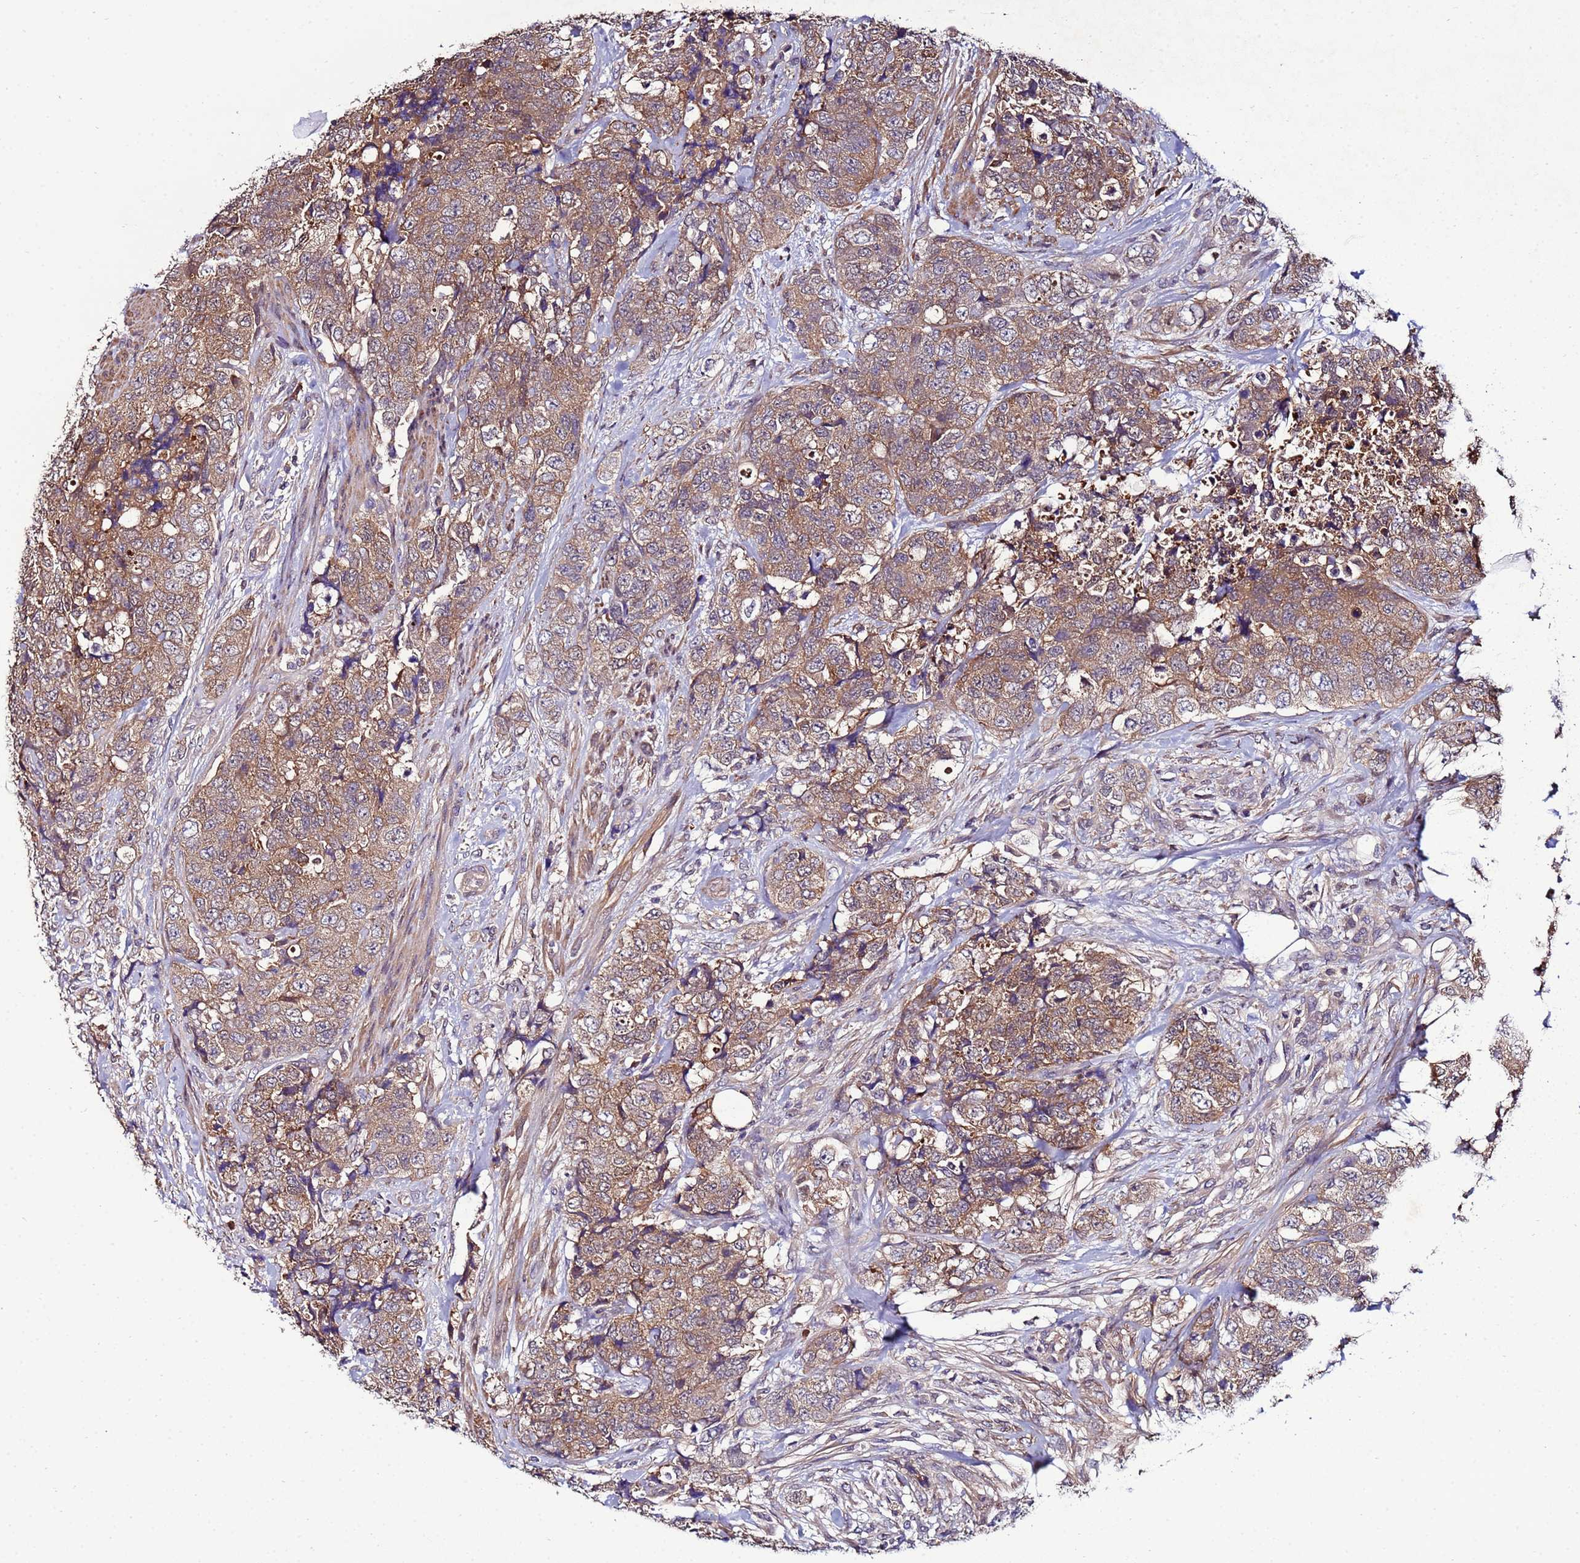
{"staining": {"intensity": "moderate", "quantity": ">75%", "location": "cytoplasmic/membranous"}, "tissue": "urothelial cancer", "cell_type": "Tumor cells", "image_type": "cancer", "snomed": [{"axis": "morphology", "description": "Urothelial carcinoma, High grade"}, {"axis": "topography", "description": "Urinary bladder"}], "caption": "A brown stain labels moderate cytoplasmic/membranous positivity of a protein in human urothelial cancer tumor cells.", "gene": "NAXE", "patient": {"sex": "female", "age": 78}}